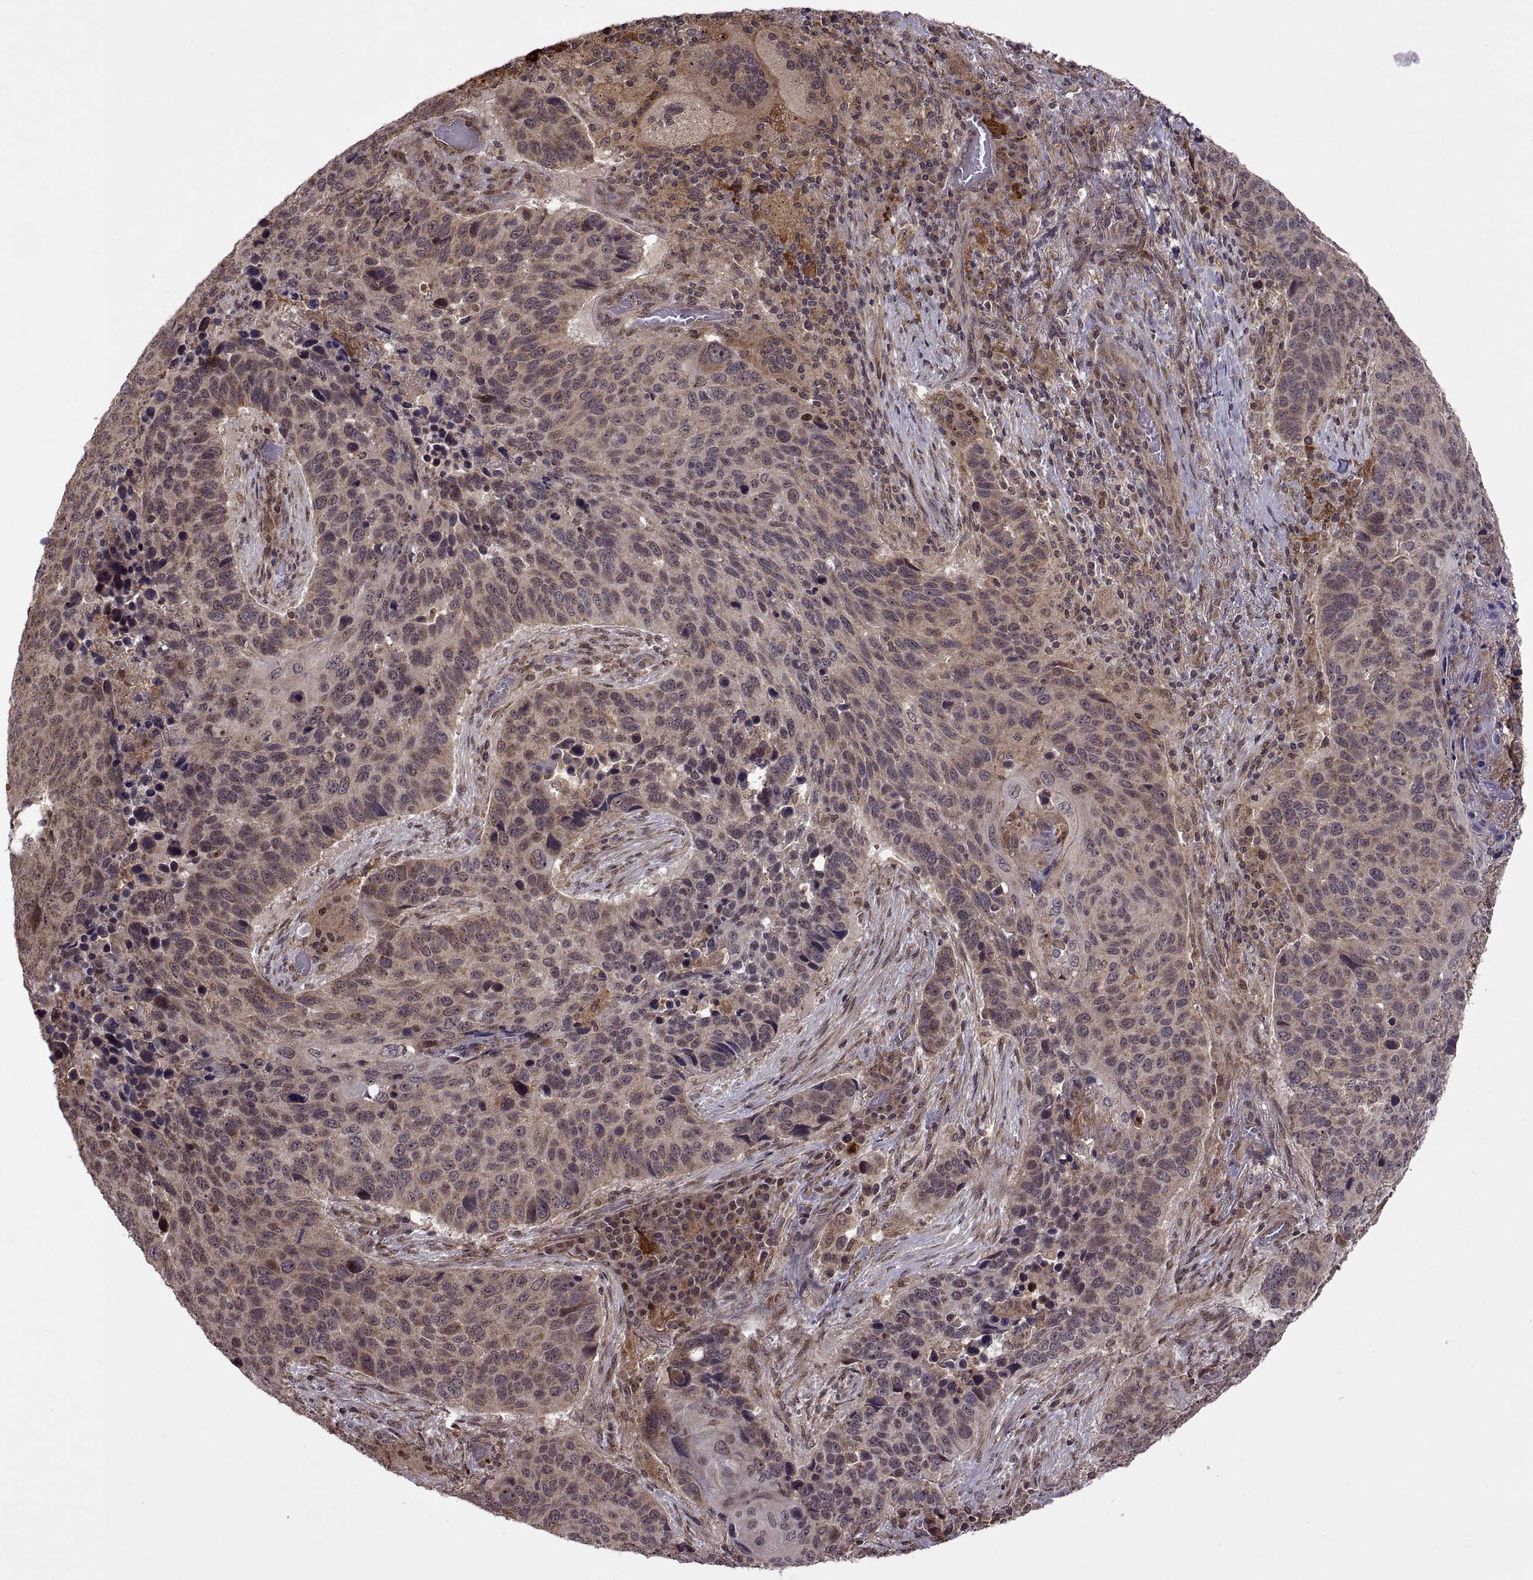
{"staining": {"intensity": "weak", "quantity": ">75%", "location": "cytoplasmic/membranous"}, "tissue": "lung cancer", "cell_type": "Tumor cells", "image_type": "cancer", "snomed": [{"axis": "morphology", "description": "Squamous cell carcinoma, NOS"}, {"axis": "topography", "description": "Lung"}], "caption": "Lung squamous cell carcinoma stained with a brown dye exhibits weak cytoplasmic/membranous positive staining in about >75% of tumor cells.", "gene": "PTOV1", "patient": {"sex": "male", "age": 68}}